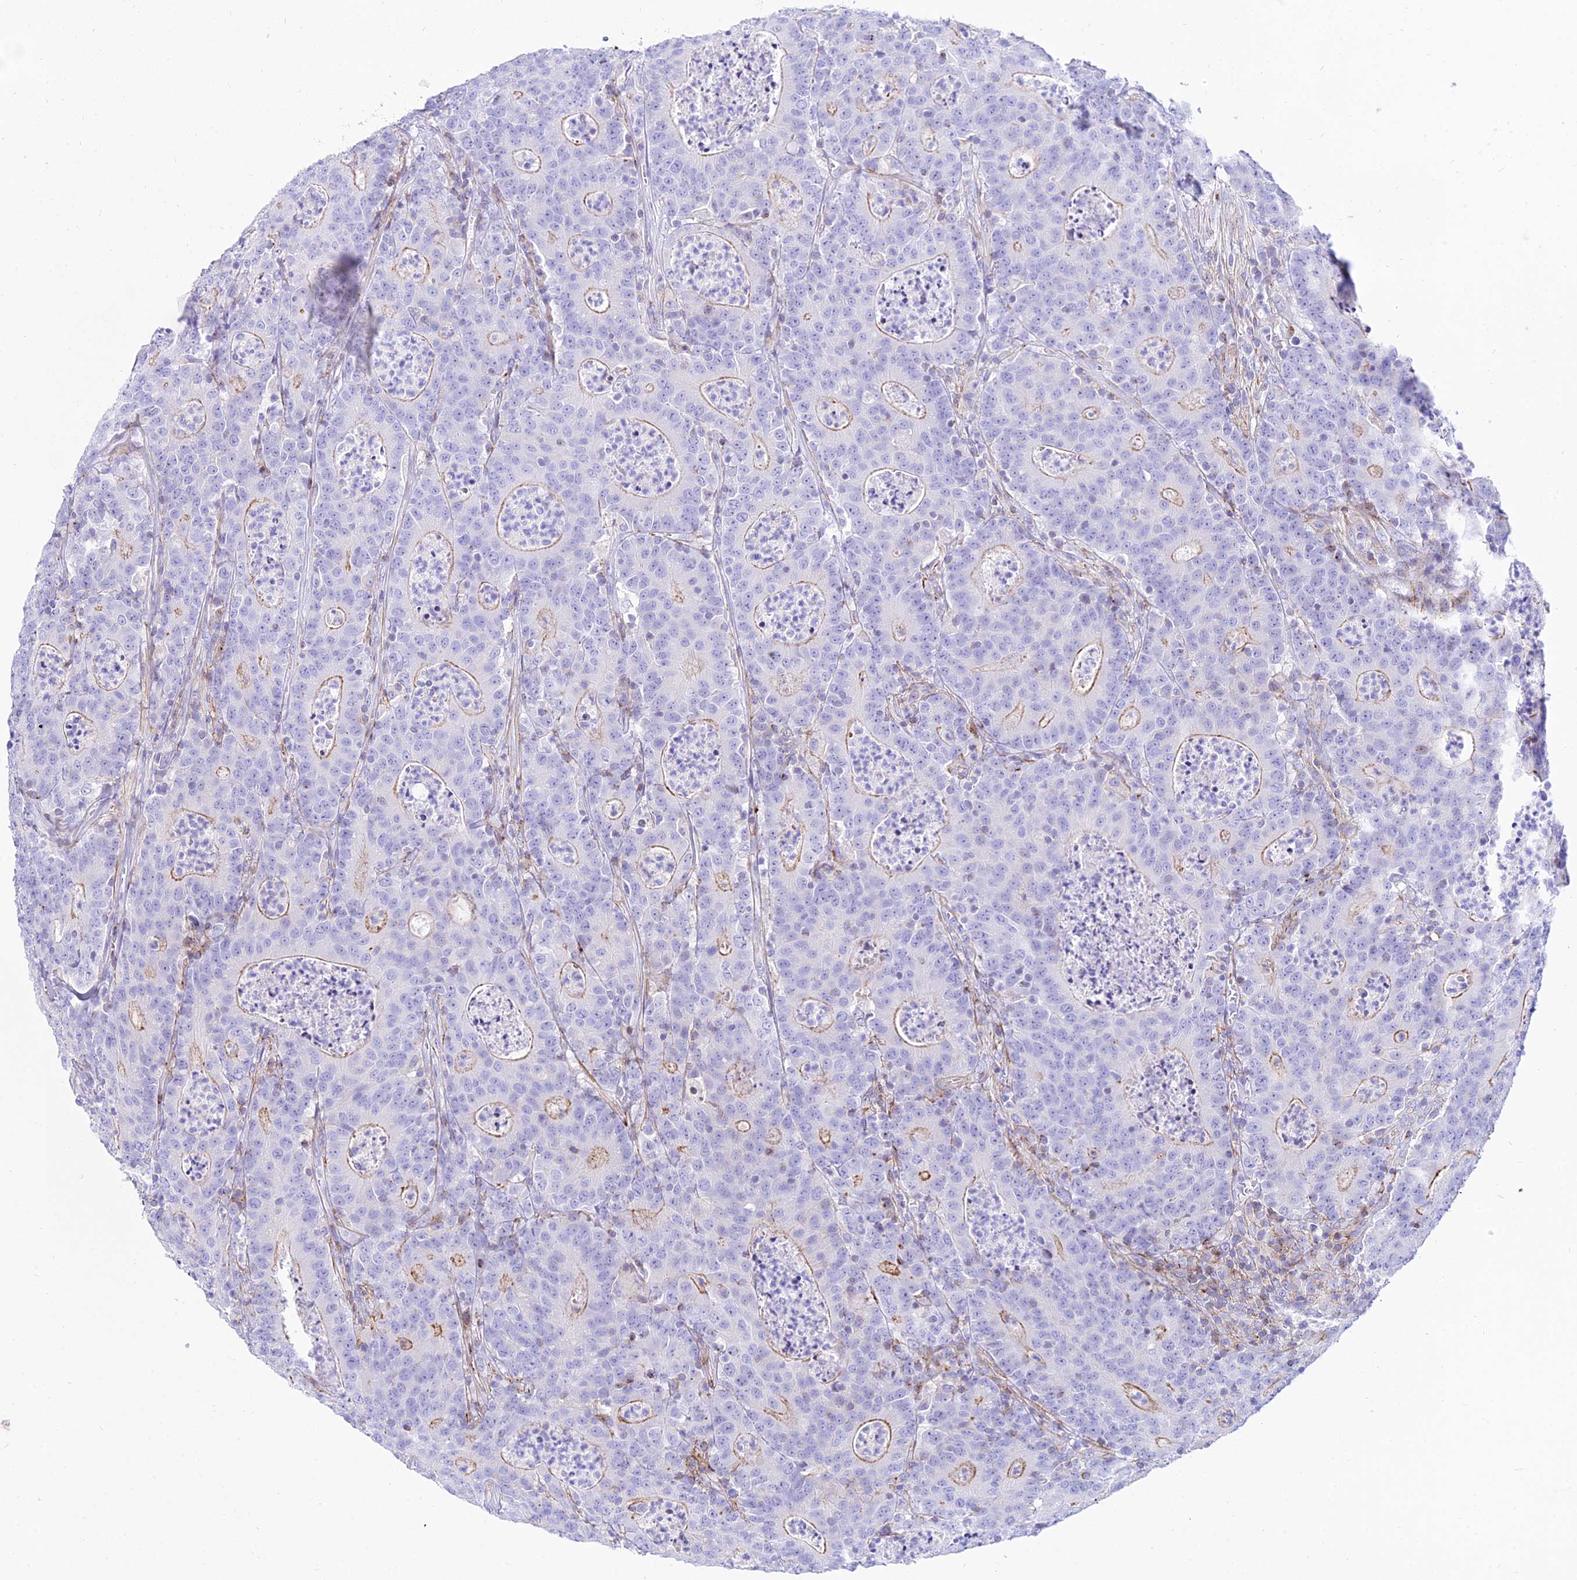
{"staining": {"intensity": "moderate", "quantity": "<25%", "location": "cytoplasmic/membranous"}, "tissue": "colorectal cancer", "cell_type": "Tumor cells", "image_type": "cancer", "snomed": [{"axis": "morphology", "description": "Adenocarcinoma, NOS"}, {"axis": "topography", "description": "Colon"}], "caption": "The photomicrograph displays immunohistochemical staining of colorectal adenocarcinoma. There is moderate cytoplasmic/membranous staining is appreciated in approximately <25% of tumor cells.", "gene": "DLX1", "patient": {"sex": "male", "age": 83}}